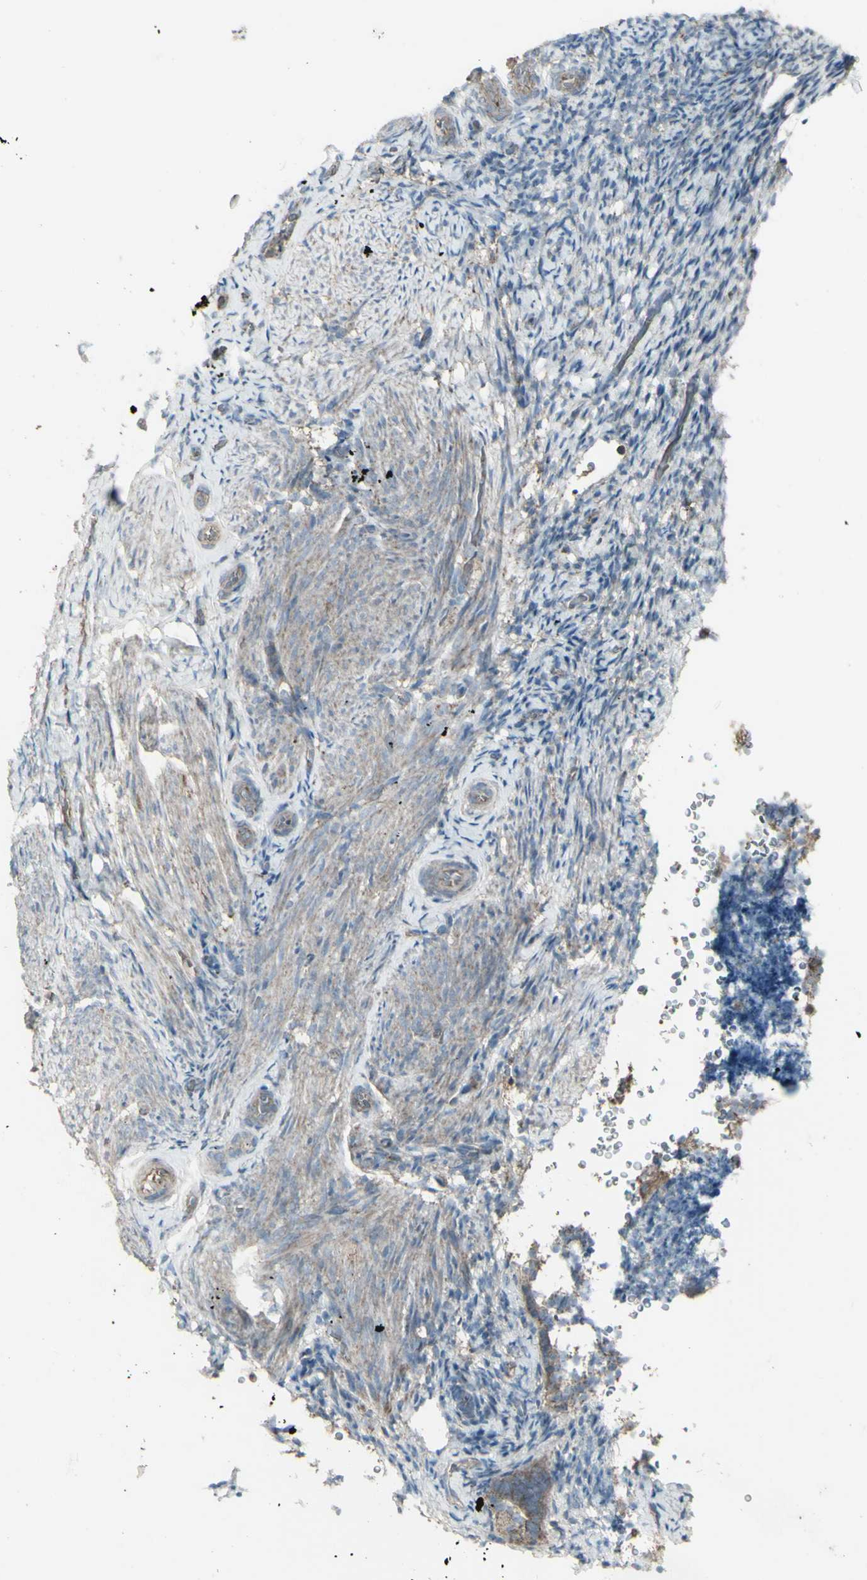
{"staining": {"intensity": "negative", "quantity": "none", "location": "none"}, "tissue": "endometrium", "cell_type": "Cells in endometrial stroma", "image_type": "normal", "snomed": [{"axis": "morphology", "description": "Normal tissue, NOS"}, {"axis": "topography", "description": "Endometrium"}], "caption": "Immunohistochemistry of unremarkable human endometrium displays no staining in cells in endometrial stroma.", "gene": "SHC1", "patient": {"sex": "female", "age": 51}}